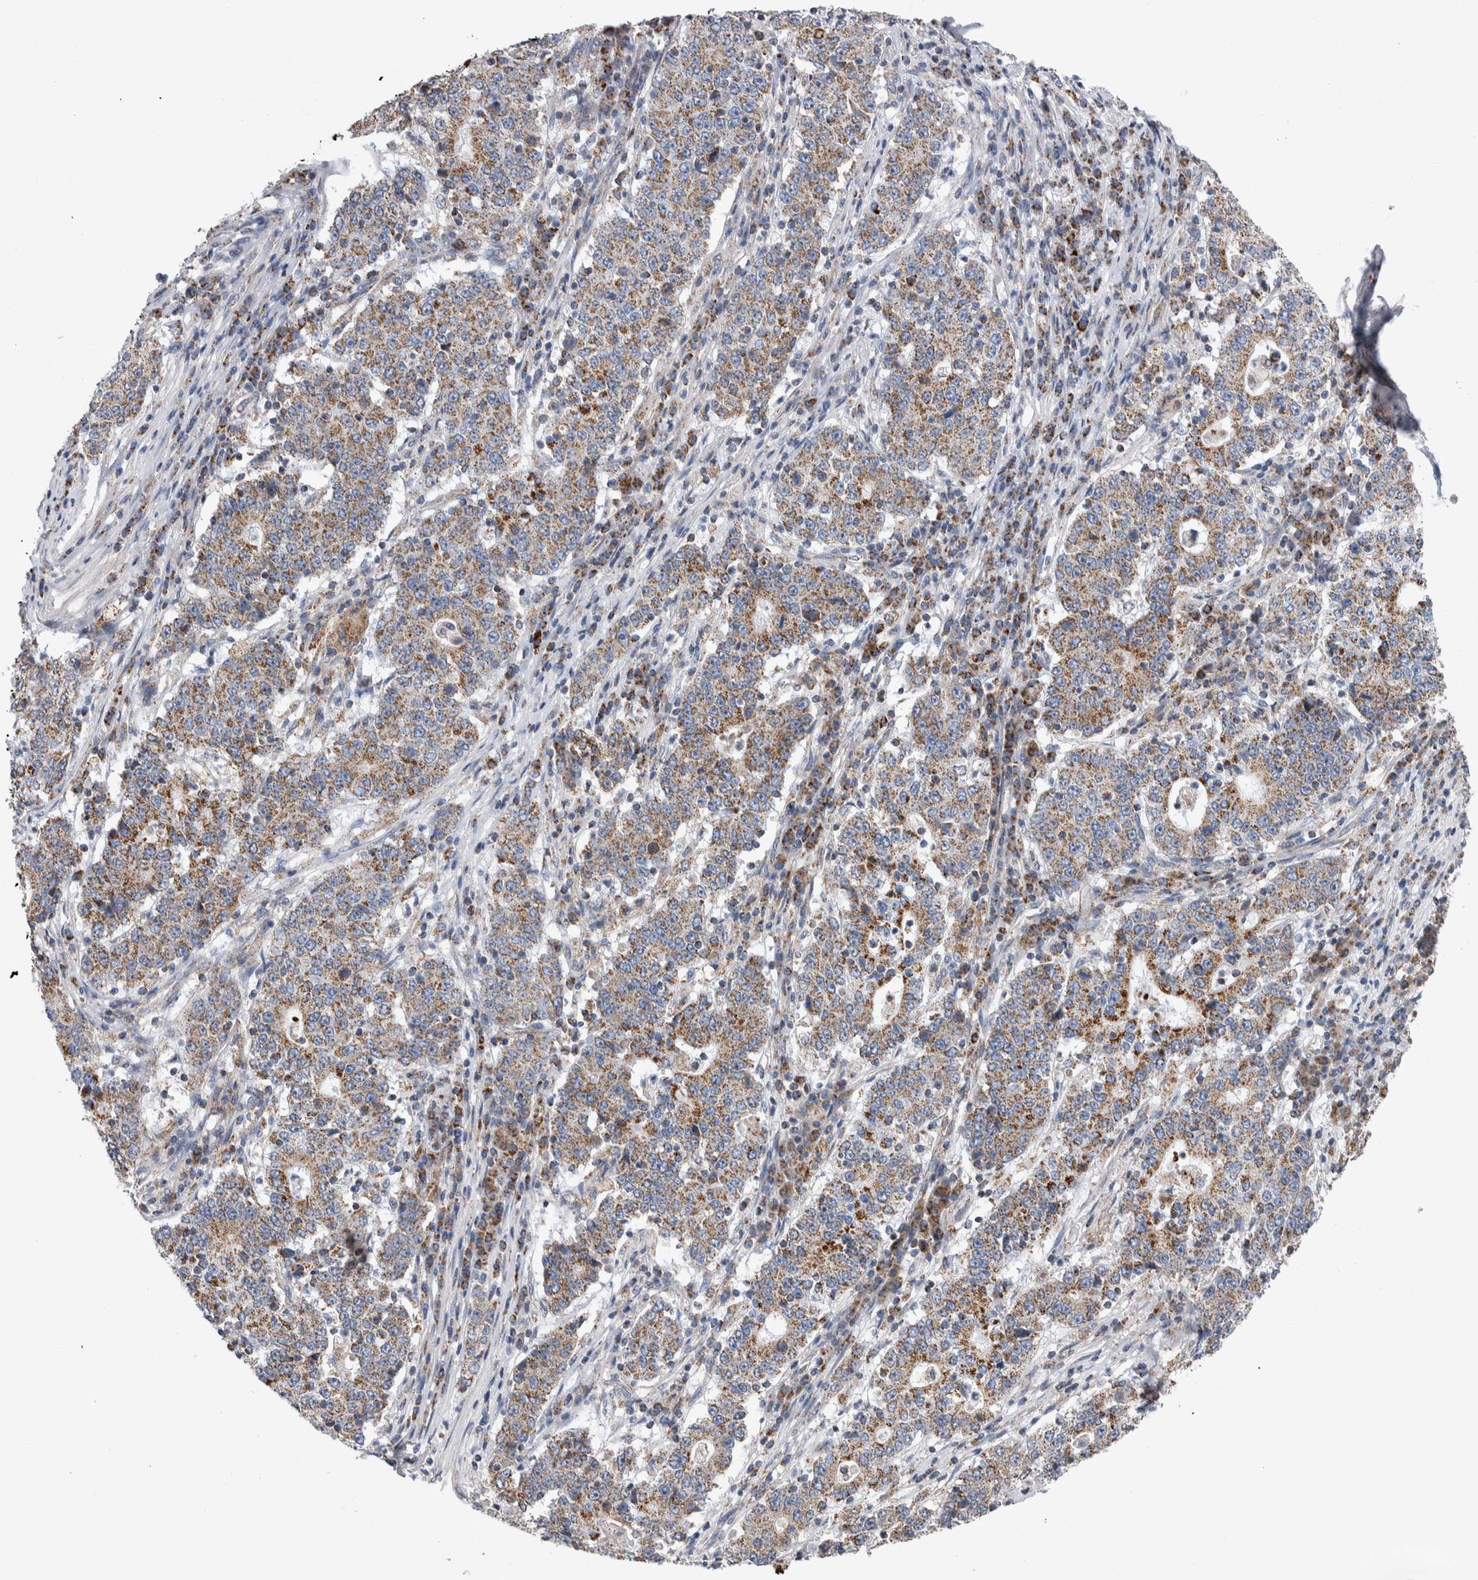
{"staining": {"intensity": "moderate", "quantity": ">75%", "location": "cytoplasmic/membranous"}, "tissue": "stomach cancer", "cell_type": "Tumor cells", "image_type": "cancer", "snomed": [{"axis": "morphology", "description": "Adenocarcinoma, NOS"}, {"axis": "topography", "description": "Stomach"}], "caption": "Stomach cancer (adenocarcinoma) stained with DAB (3,3'-diaminobenzidine) IHC demonstrates medium levels of moderate cytoplasmic/membranous expression in about >75% of tumor cells. (DAB = brown stain, brightfield microscopy at high magnification).", "gene": "ETFA", "patient": {"sex": "male", "age": 59}}